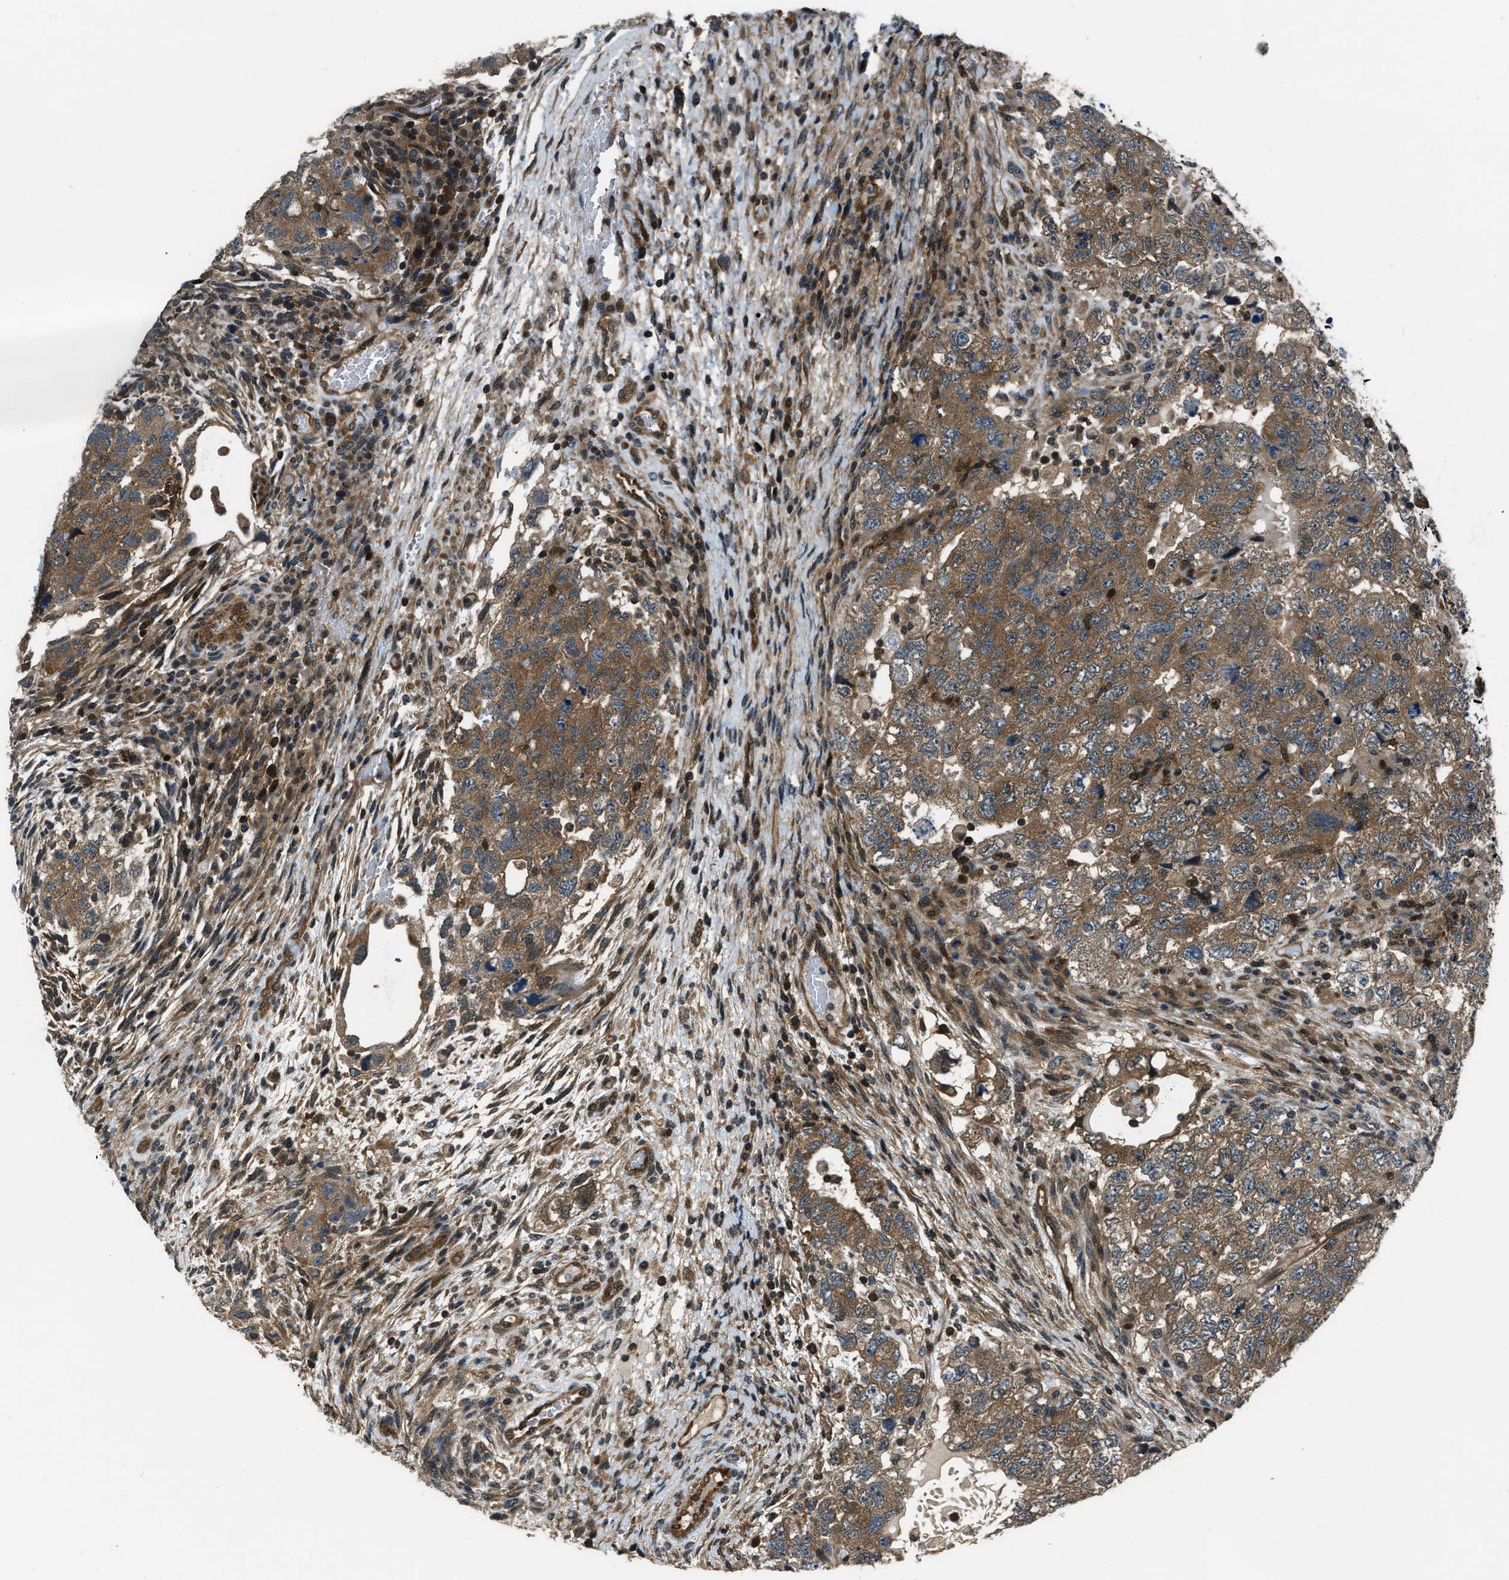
{"staining": {"intensity": "moderate", "quantity": ">75%", "location": "cytoplasmic/membranous"}, "tissue": "testis cancer", "cell_type": "Tumor cells", "image_type": "cancer", "snomed": [{"axis": "morphology", "description": "Carcinoma, Embryonal, NOS"}, {"axis": "topography", "description": "Testis"}], "caption": "Protein staining demonstrates moderate cytoplasmic/membranous expression in approximately >75% of tumor cells in embryonal carcinoma (testis).", "gene": "NUDCD3", "patient": {"sex": "male", "age": 36}}